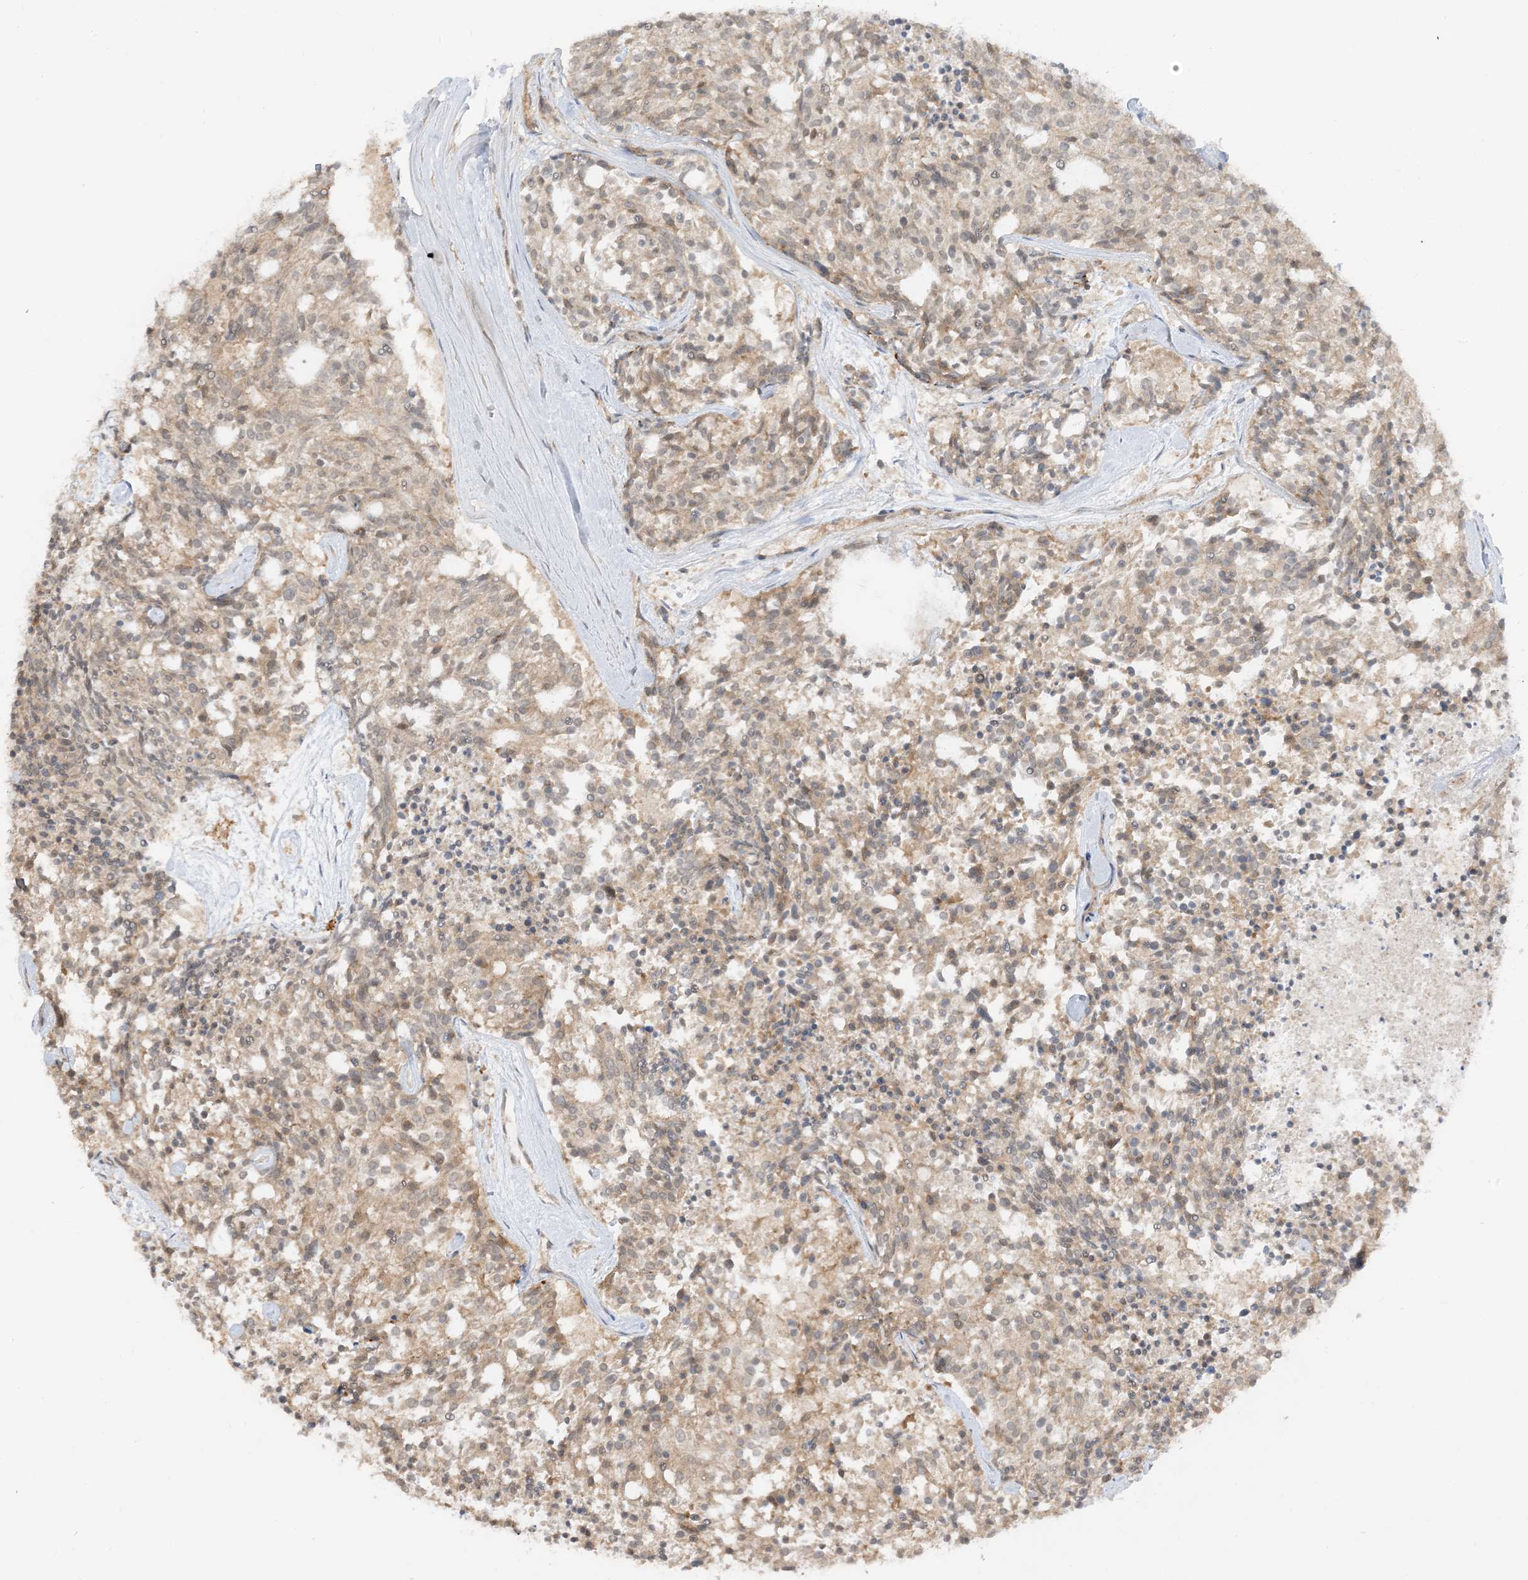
{"staining": {"intensity": "weak", "quantity": "25%-75%", "location": "cytoplasmic/membranous"}, "tissue": "carcinoid", "cell_type": "Tumor cells", "image_type": "cancer", "snomed": [{"axis": "morphology", "description": "Carcinoid, malignant, NOS"}, {"axis": "topography", "description": "Pancreas"}], "caption": "The micrograph exhibits staining of carcinoid, revealing weak cytoplasmic/membranous protein positivity (brown color) within tumor cells.", "gene": "TBCC", "patient": {"sex": "female", "age": 54}}